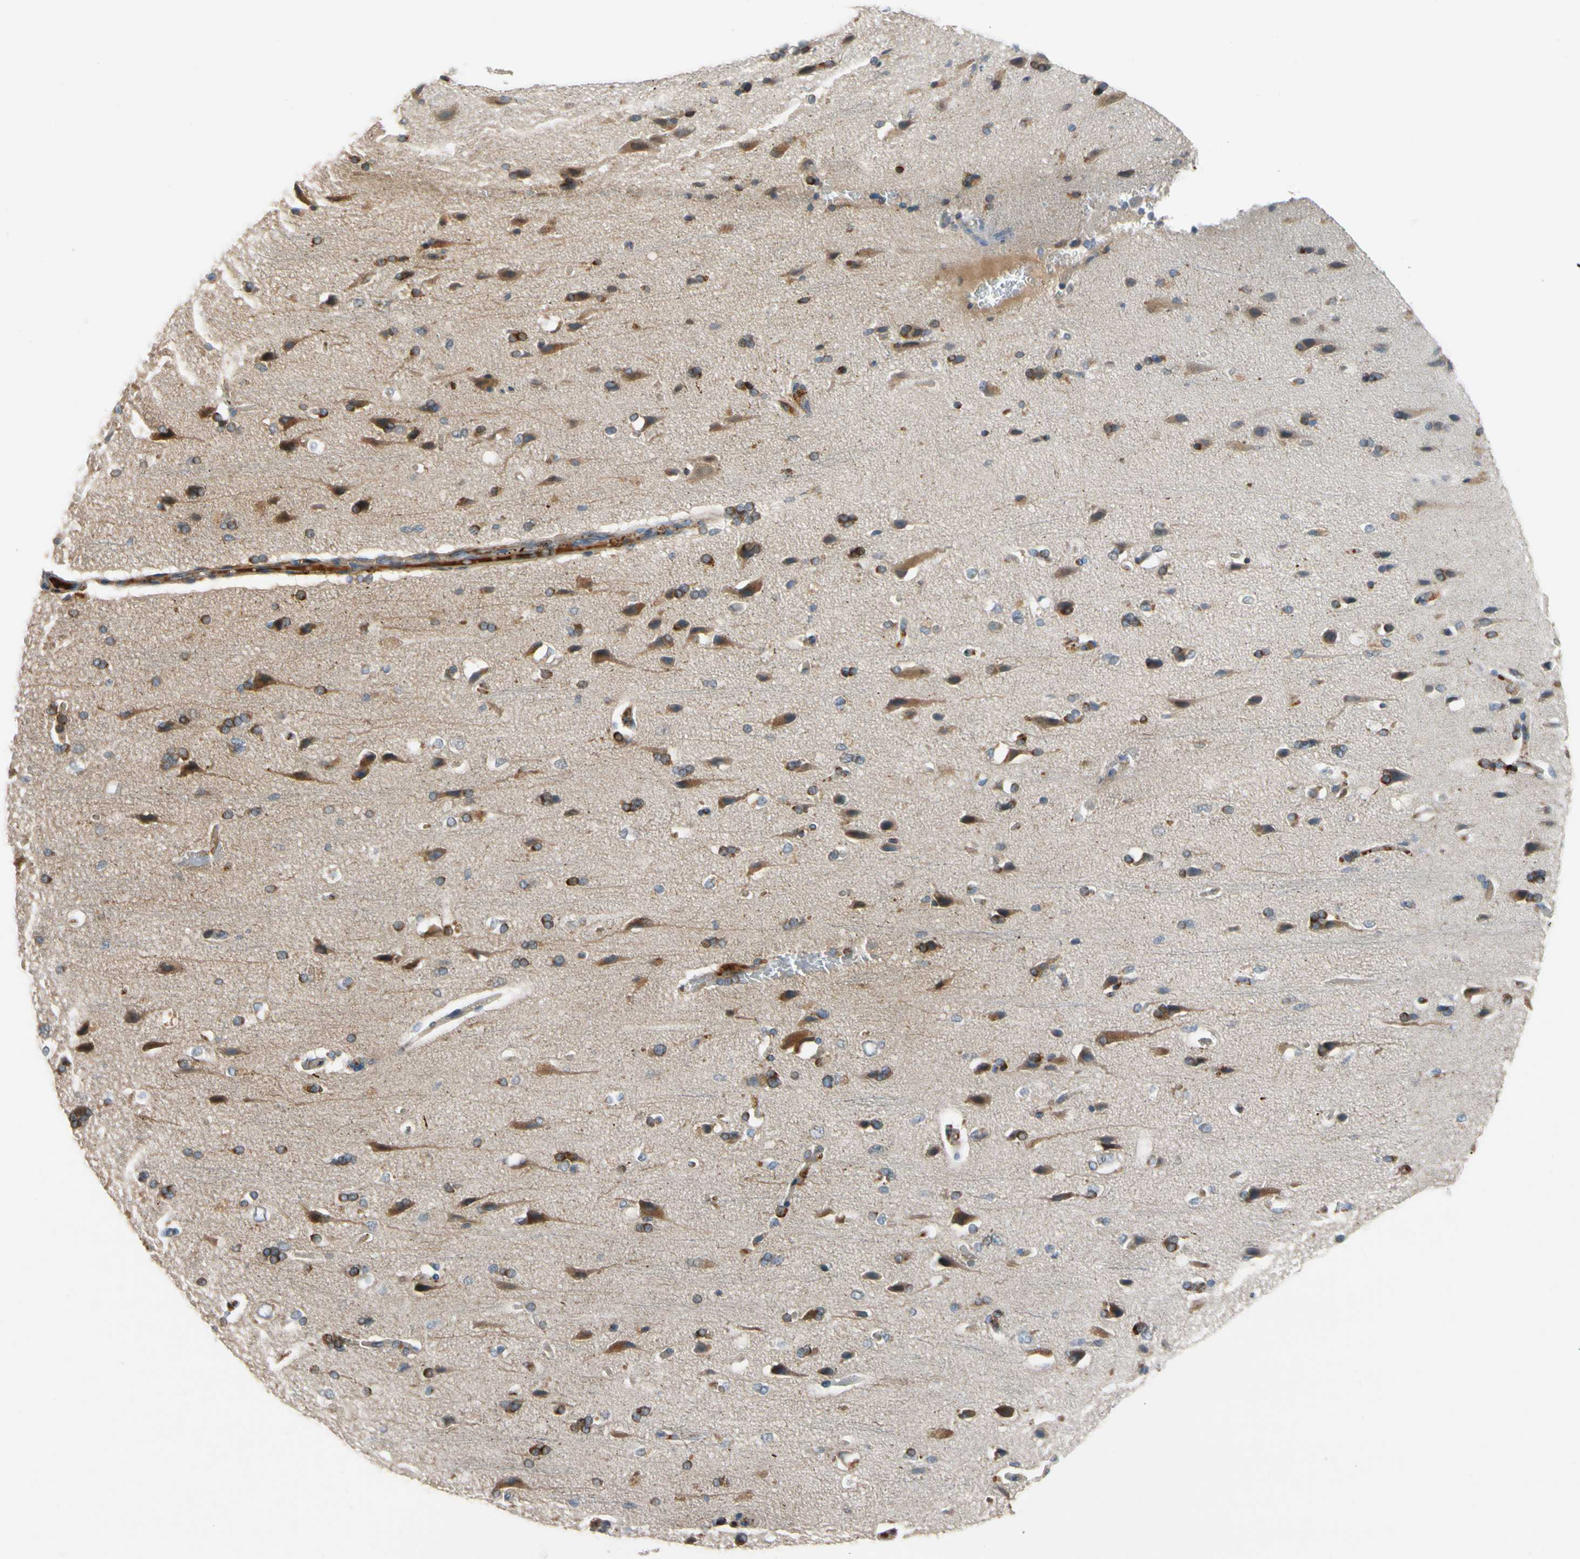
{"staining": {"intensity": "strong", "quantity": "25%-75%", "location": "cytoplasmic/membranous"}, "tissue": "cerebral cortex", "cell_type": "Endothelial cells", "image_type": "normal", "snomed": [{"axis": "morphology", "description": "Normal tissue, NOS"}, {"axis": "topography", "description": "Cerebral cortex"}], "caption": "Benign cerebral cortex exhibits strong cytoplasmic/membranous expression in about 25%-75% of endothelial cells, visualized by immunohistochemistry.", "gene": "CNDP1", "patient": {"sex": "male", "age": 62}}